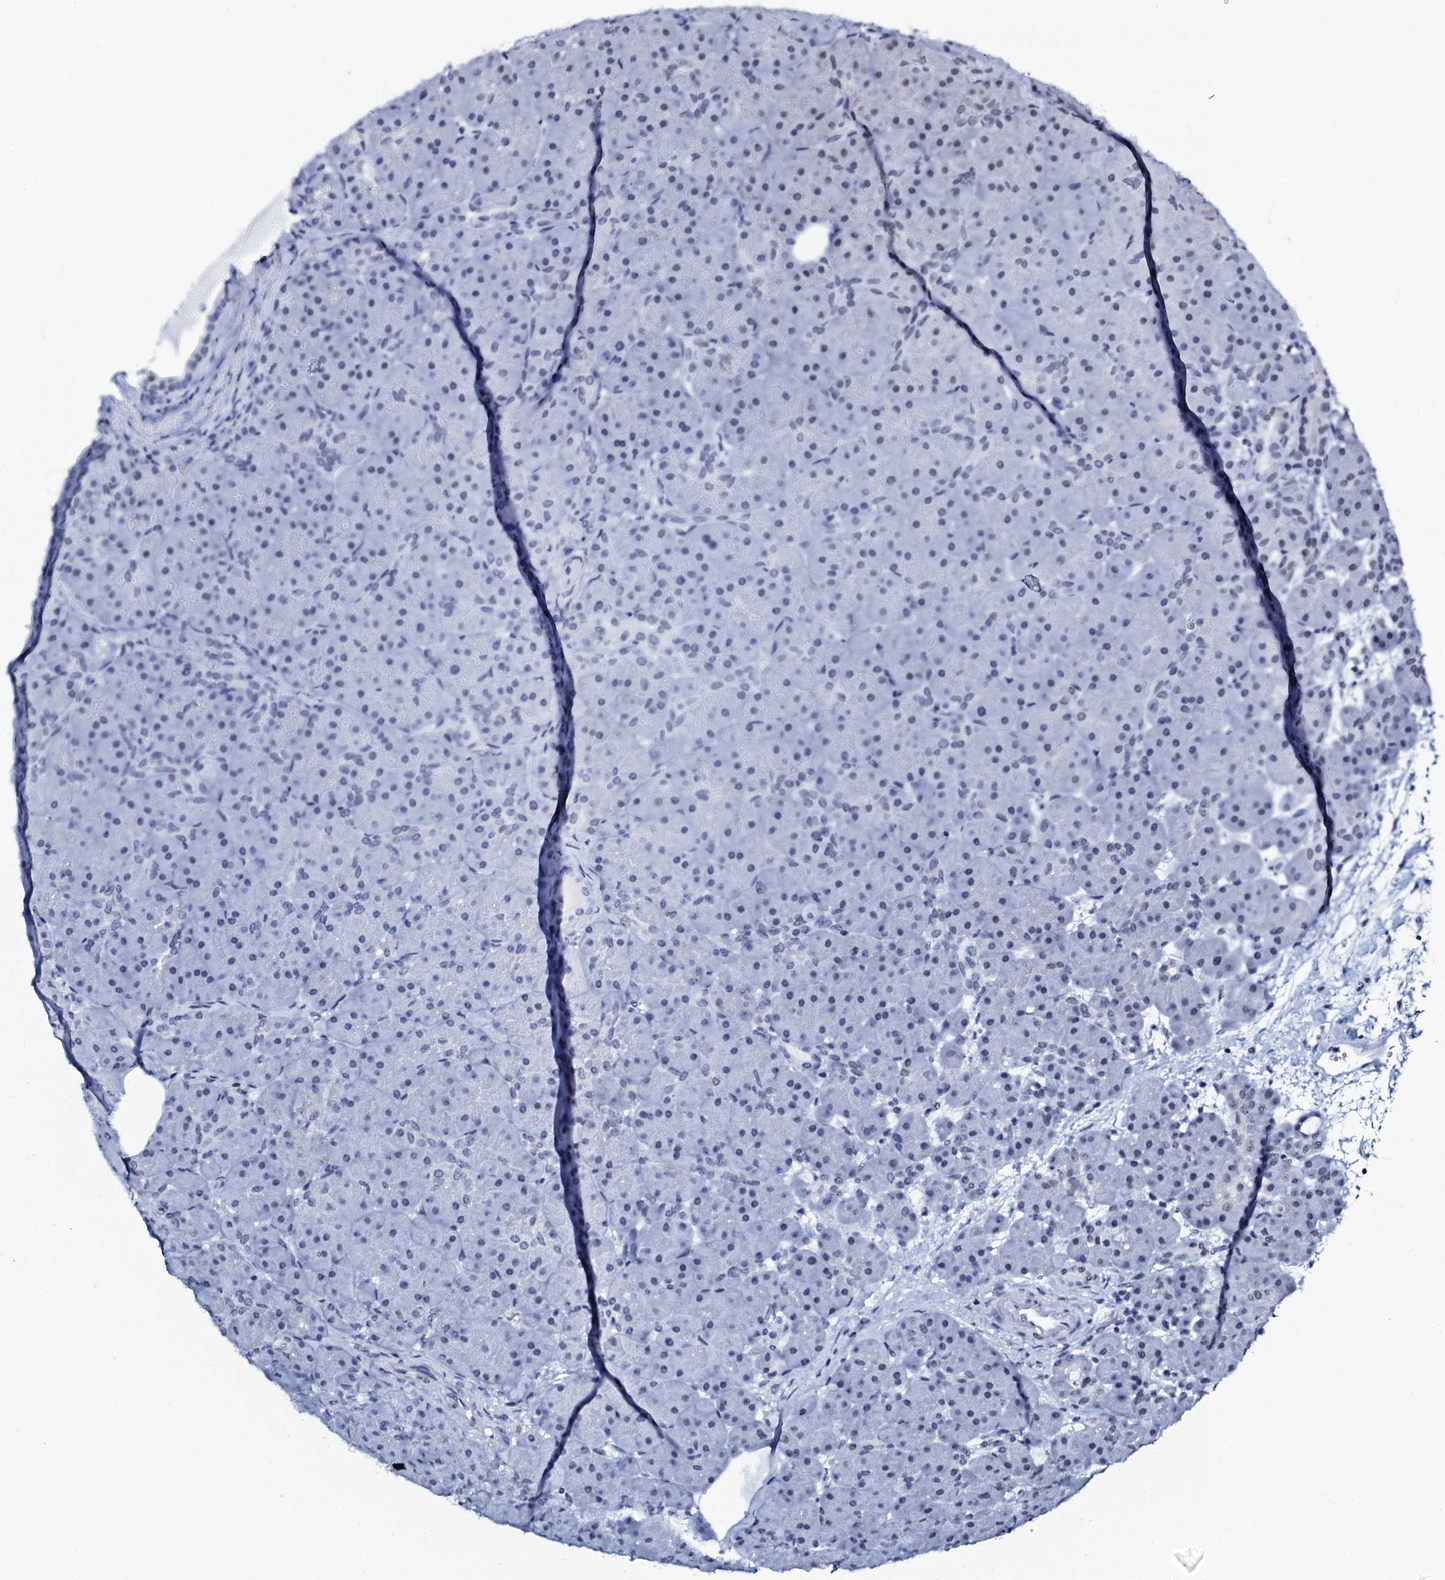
{"staining": {"intensity": "weak", "quantity": "<25%", "location": "nuclear"}, "tissue": "pancreas", "cell_type": "Exocrine glandular cells", "image_type": "normal", "snomed": [{"axis": "morphology", "description": "Normal tissue, NOS"}, {"axis": "topography", "description": "Pancreas"}], "caption": "The immunohistochemistry (IHC) image has no significant staining in exocrine glandular cells of pancreas.", "gene": "SLTM", "patient": {"sex": "male", "age": 66}}